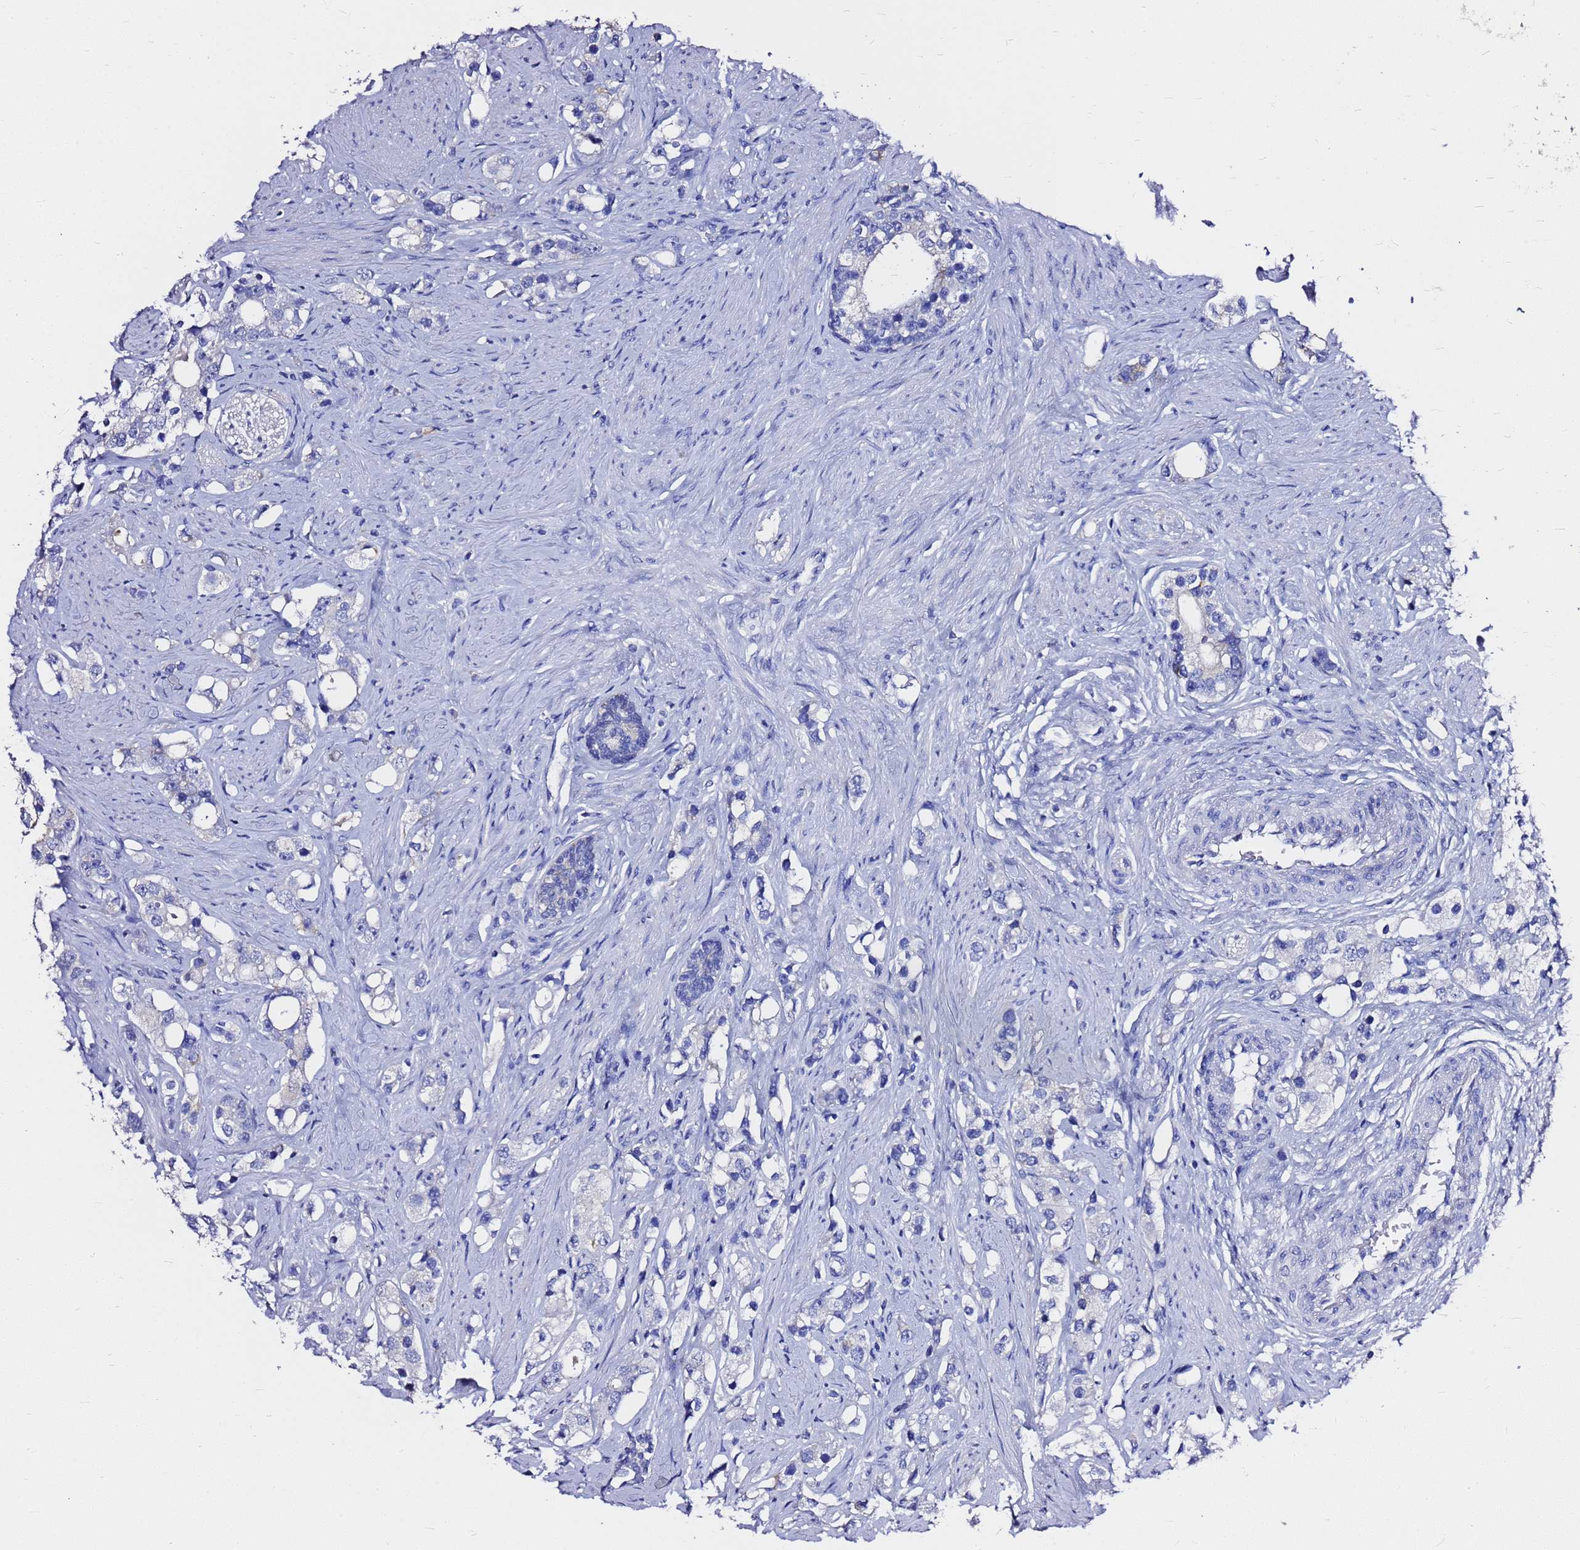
{"staining": {"intensity": "moderate", "quantity": "<25%", "location": "cytoplasmic/membranous"}, "tissue": "prostate cancer", "cell_type": "Tumor cells", "image_type": "cancer", "snomed": [{"axis": "morphology", "description": "Adenocarcinoma, High grade"}, {"axis": "topography", "description": "Prostate"}], "caption": "Moderate cytoplasmic/membranous staining is identified in about <25% of tumor cells in prostate cancer (high-grade adenocarcinoma).", "gene": "OR52E2", "patient": {"sex": "male", "age": 63}}